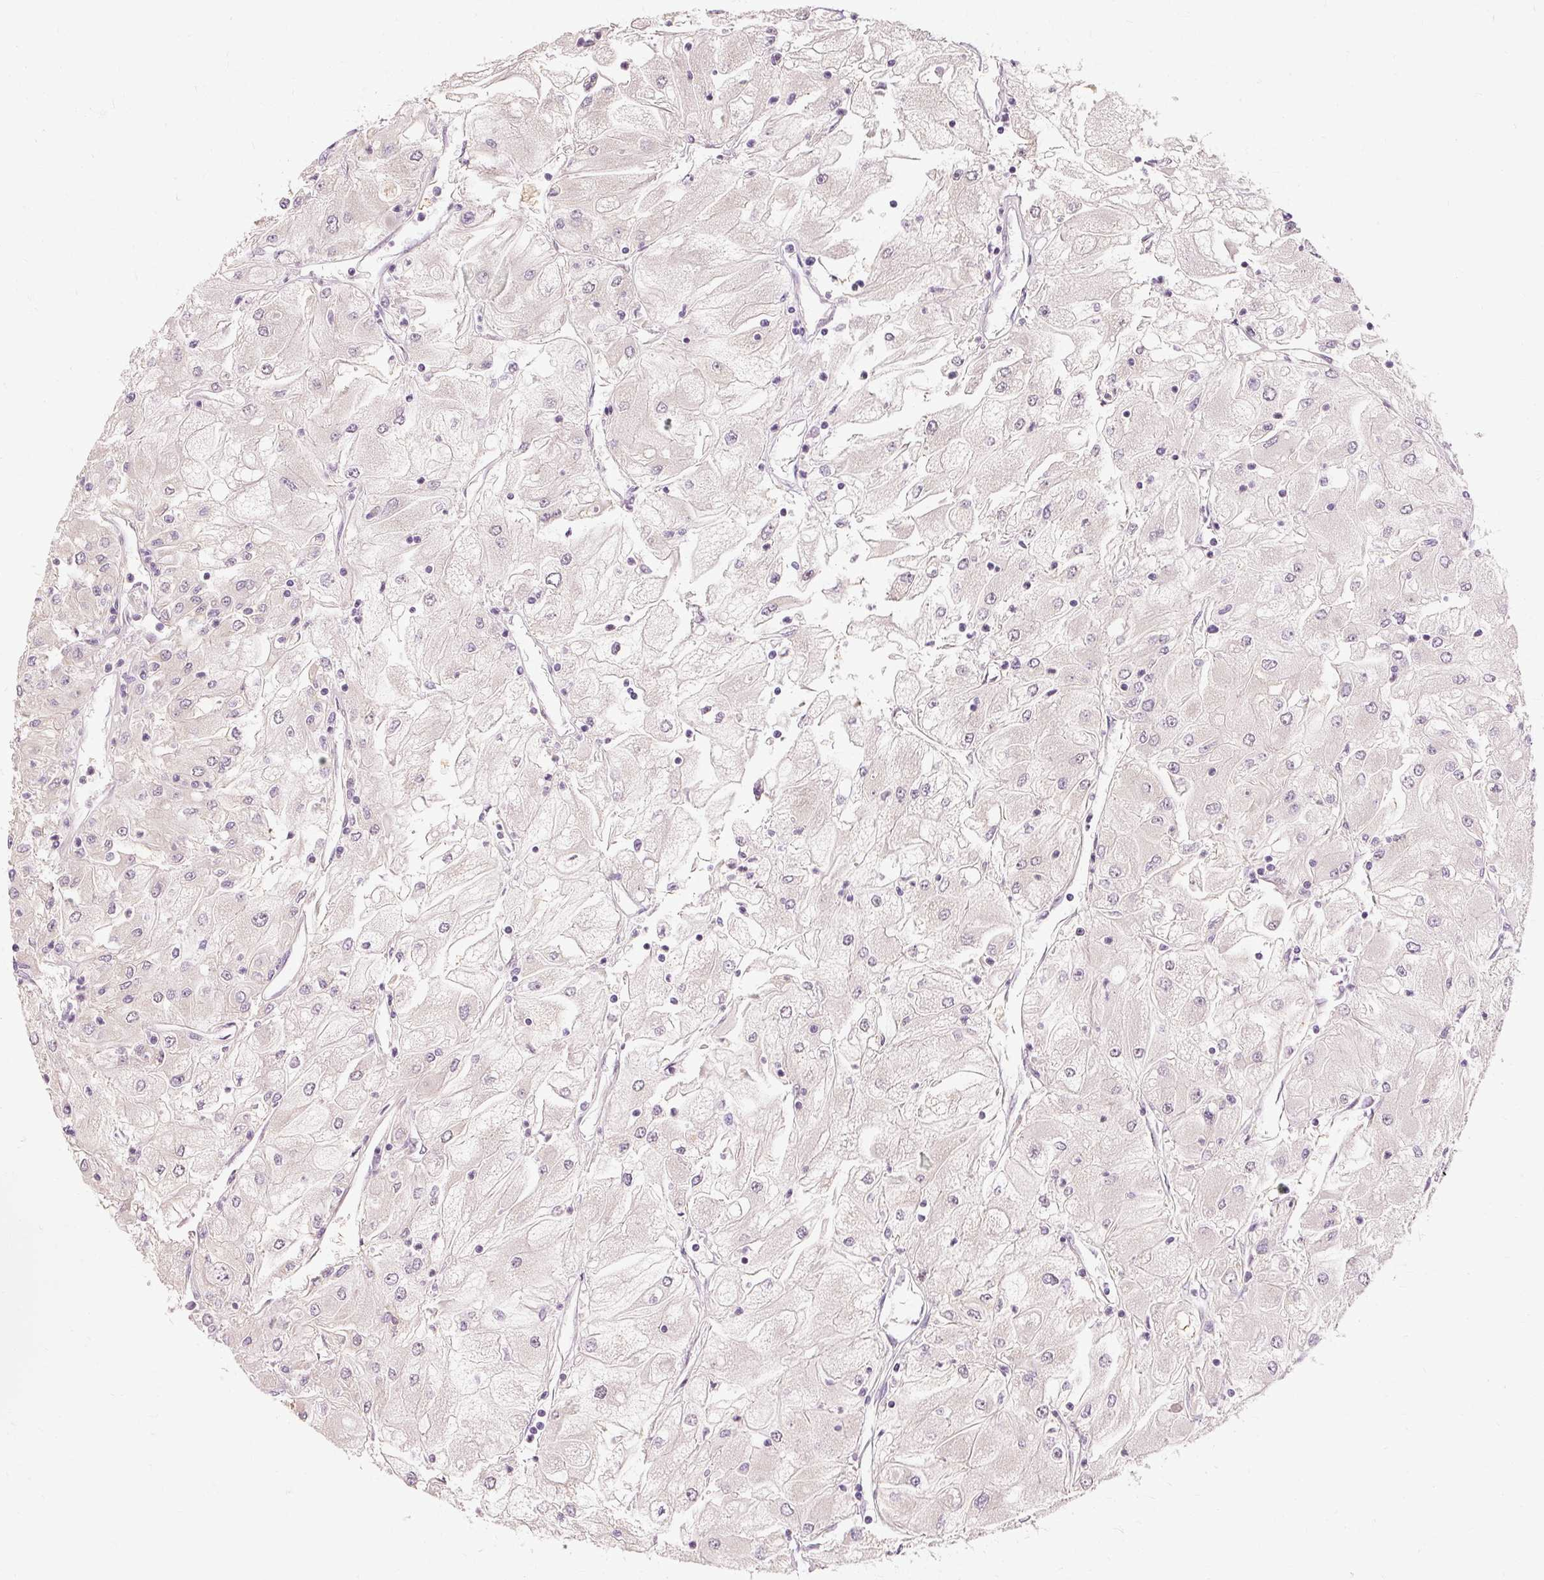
{"staining": {"intensity": "negative", "quantity": "none", "location": "none"}, "tissue": "renal cancer", "cell_type": "Tumor cells", "image_type": "cancer", "snomed": [{"axis": "morphology", "description": "Adenocarcinoma, NOS"}, {"axis": "topography", "description": "Kidney"}], "caption": "Immunohistochemical staining of human renal cancer exhibits no significant positivity in tumor cells. The staining is performed using DAB (3,3'-diaminobenzidine) brown chromogen with nuclei counter-stained in using hematoxylin.", "gene": "CAPN3", "patient": {"sex": "male", "age": 80}}